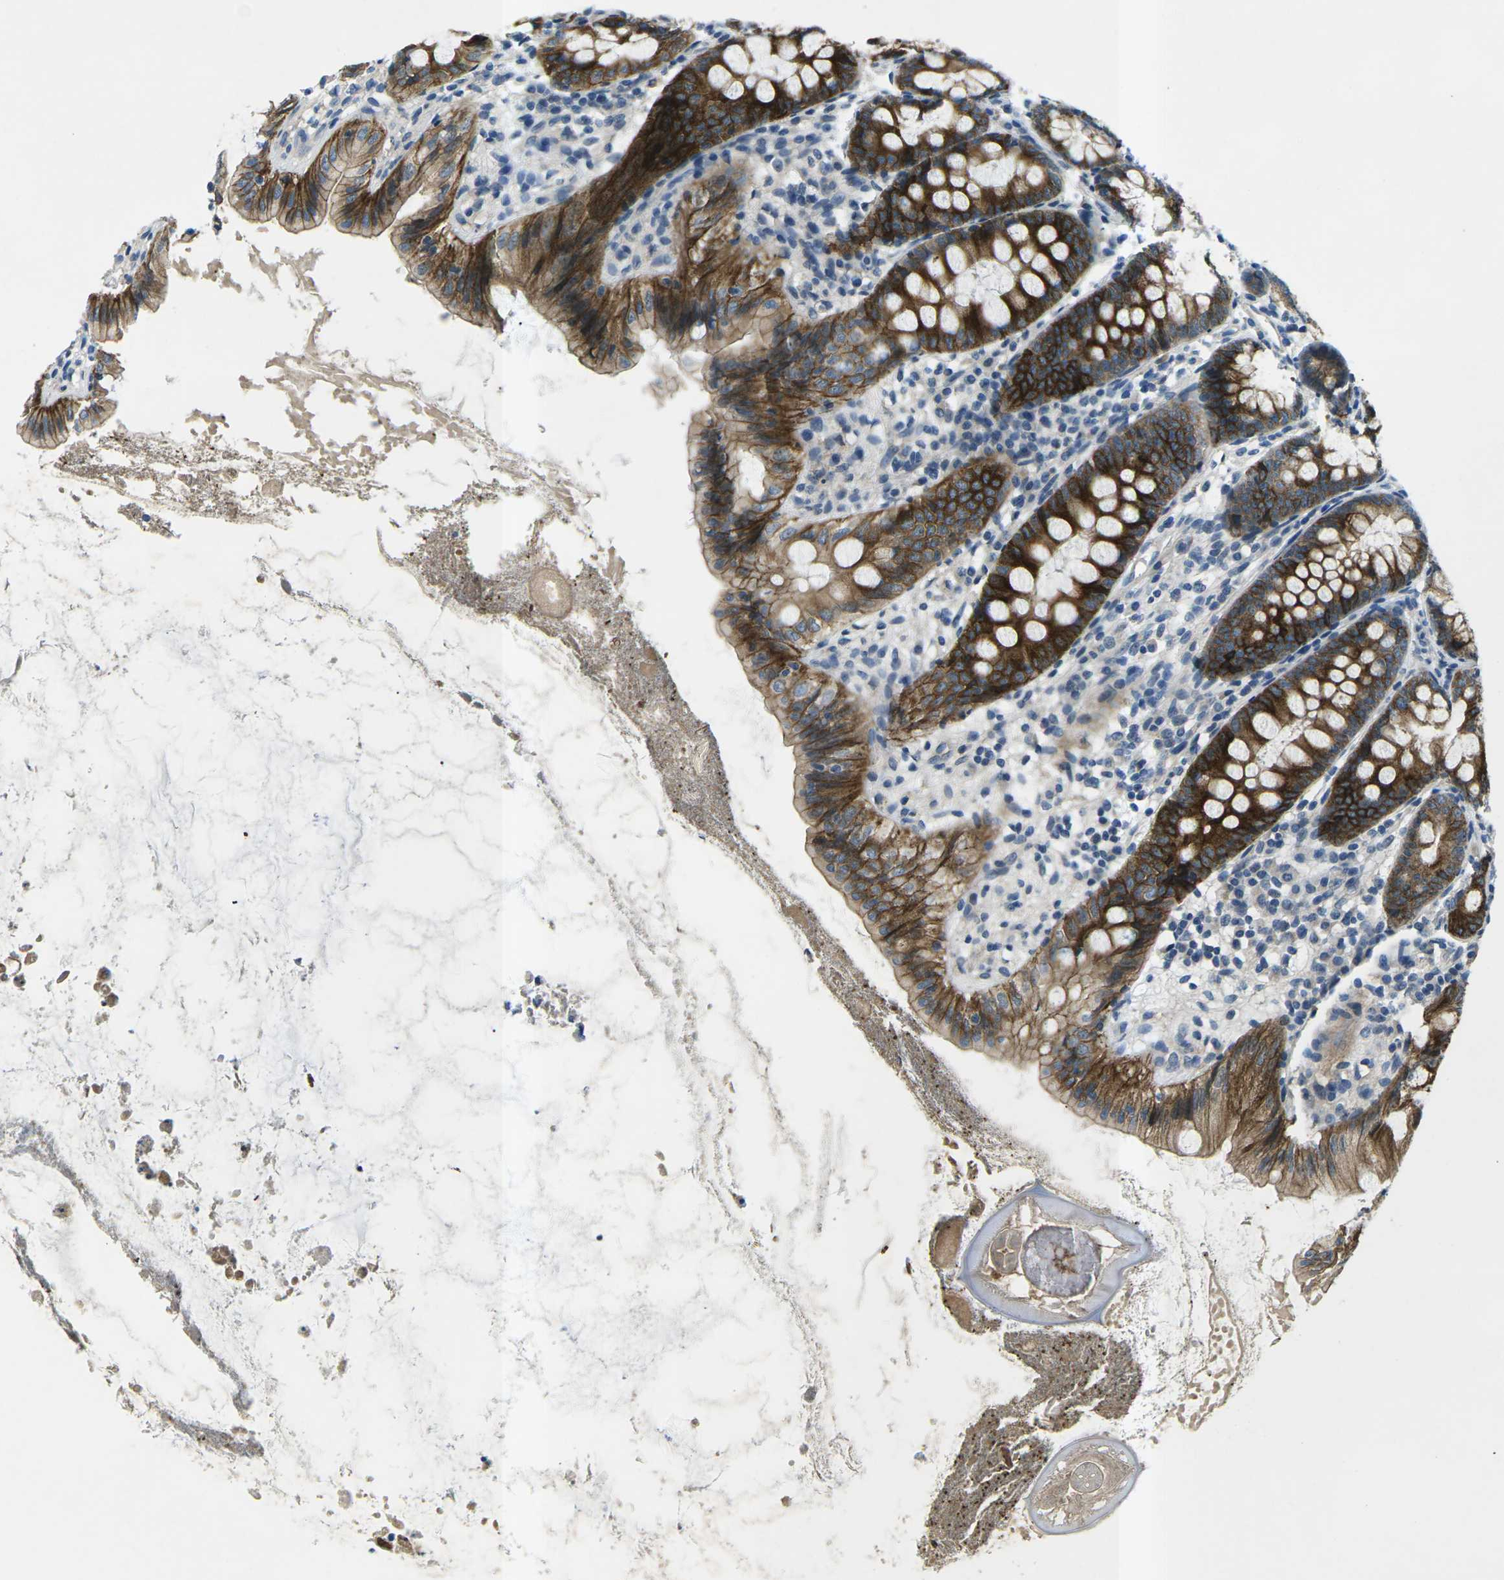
{"staining": {"intensity": "strong", "quantity": ">75%", "location": "cytoplasmic/membranous"}, "tissue": "appendix", "cell_type": "Glandular cells", "image_type": "normal", "snomed": [{"axis": "morphology", "description": "Normal tissue, NOS"}, {"axis": "topography", "description": "Appendix"}], "caption": "Benign appendix exhibits strong cytoplasmic/membranous expression in approximately >75% of glandular cells, visualized by immunohistochemistry.", "gene": "CTNND1", "patient": {"sex": "female", "age": 77}}